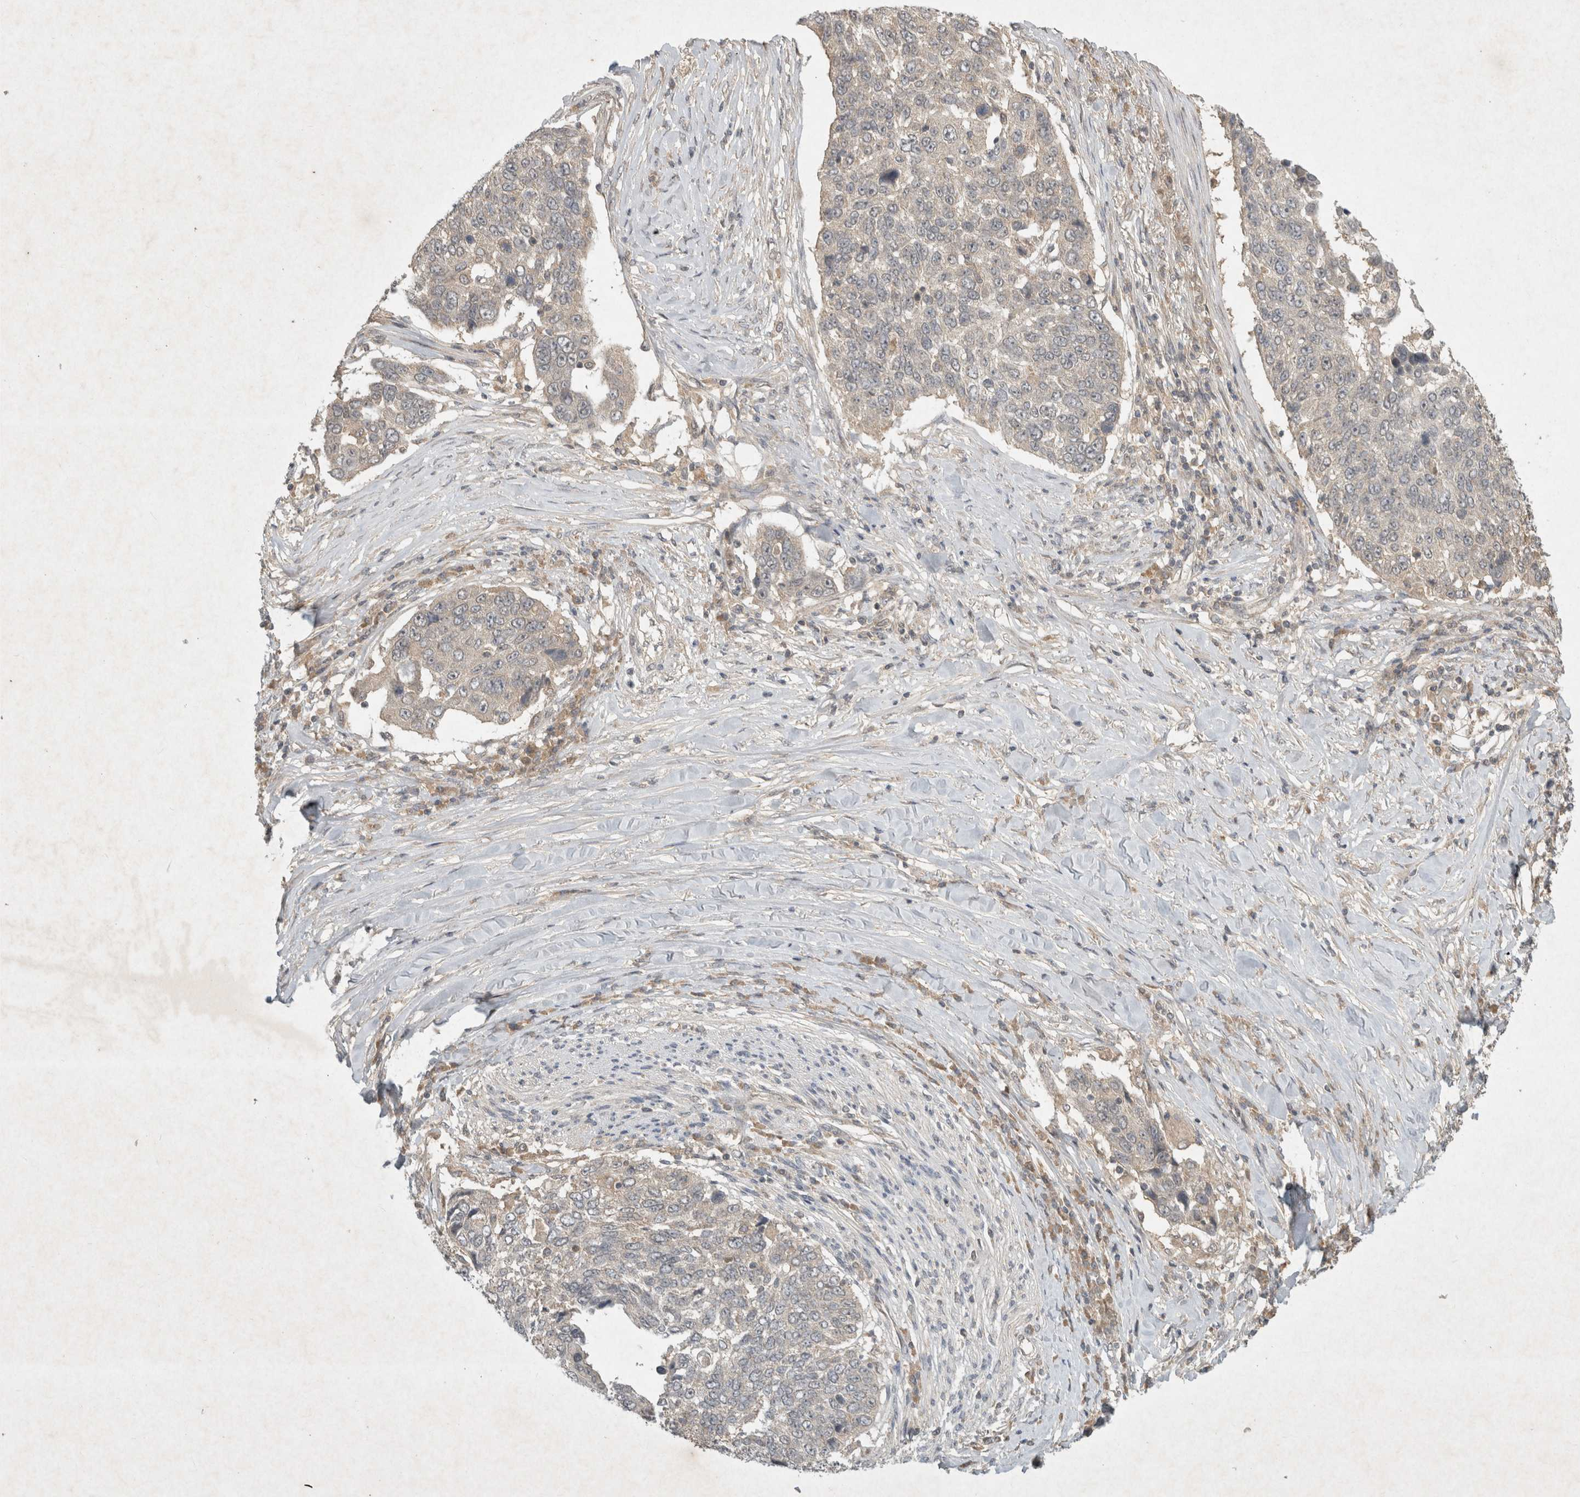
{"staining": {"intensity": "weak", "quantity": "25%-75%", "location": "cytoplasmic/membranous"}, "tissue": "lung cancer", "cell_type": "Tumor cells", "image_type": "cancer", "snomed": [{"axis": "morphology", "description": "Squamous cell carcinoma, NOS"}, {"axis": "topography", "description": "Lung"}], "caption": "Immunohistochemistry of human lung squamous cell carcinoma reveals low levels of weak cytoplasmic/membranous expression in about 25%-75% of tumor cells. Ihc stains the protein of interest in brown and the nuclei are stained blue.", "gene": "LOXL2", "patient": {"sex": "male", "age": 66}}